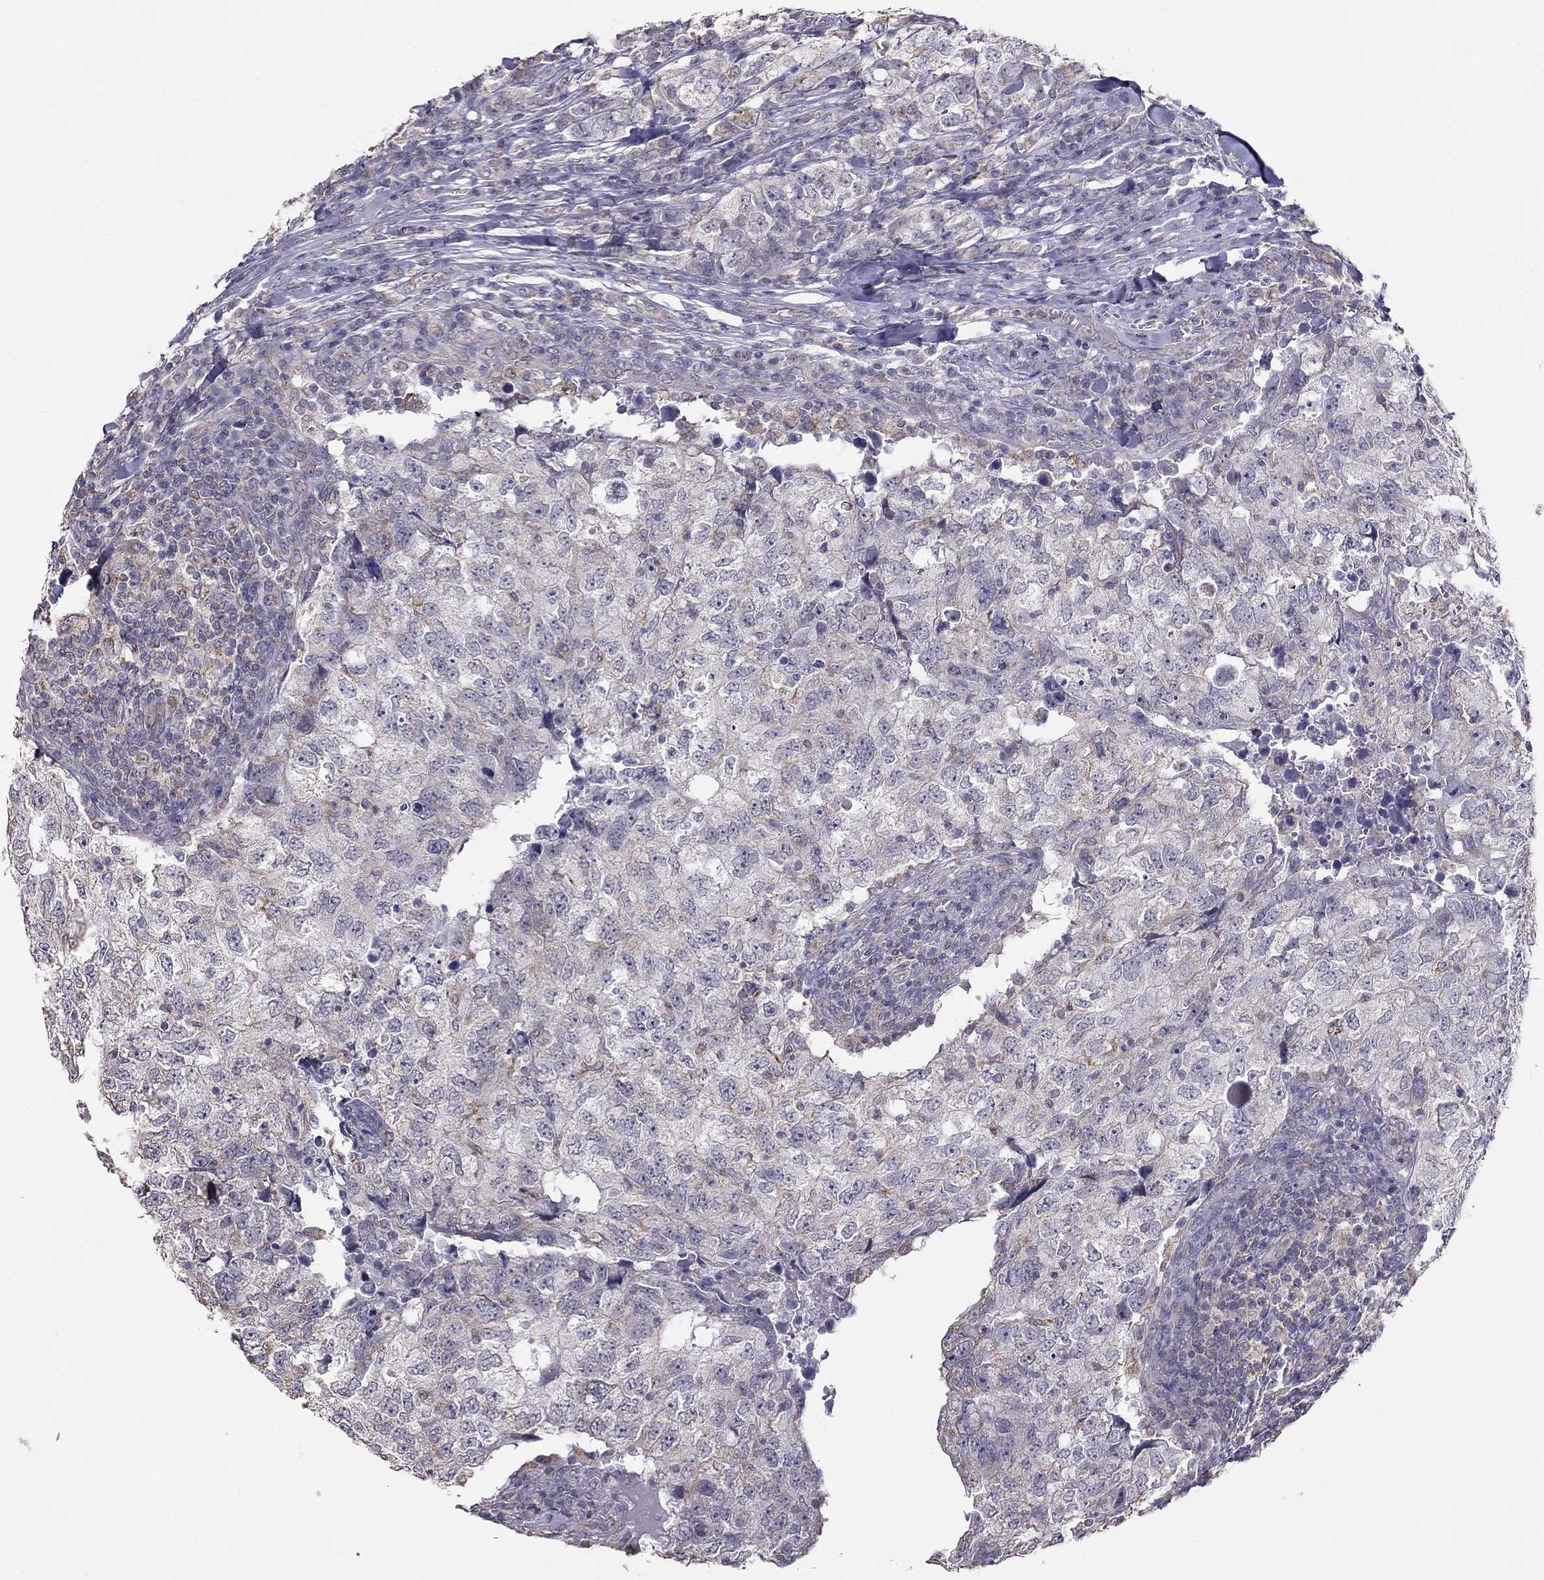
{"staining": {"intensity": "weak", "quantity": "<25%", "location": "cytoplasmic/membranous"}, "tissue": "breast cancer", "cell_type": "Tumor cells", "image_type": "cancer", "snomed": [{"axis": "morphology", "description": "Duct carcinoma"}, {"axis": "topography", "description": "Breast"}], "caption": "A high-resolution histopathology image shows immunohistochemistry staining of breast intraductal carcinoma, which displays no significant expression in tumor cells.", "gene": "LRIT3", "patient": {"sex": "female", "age": 30}}